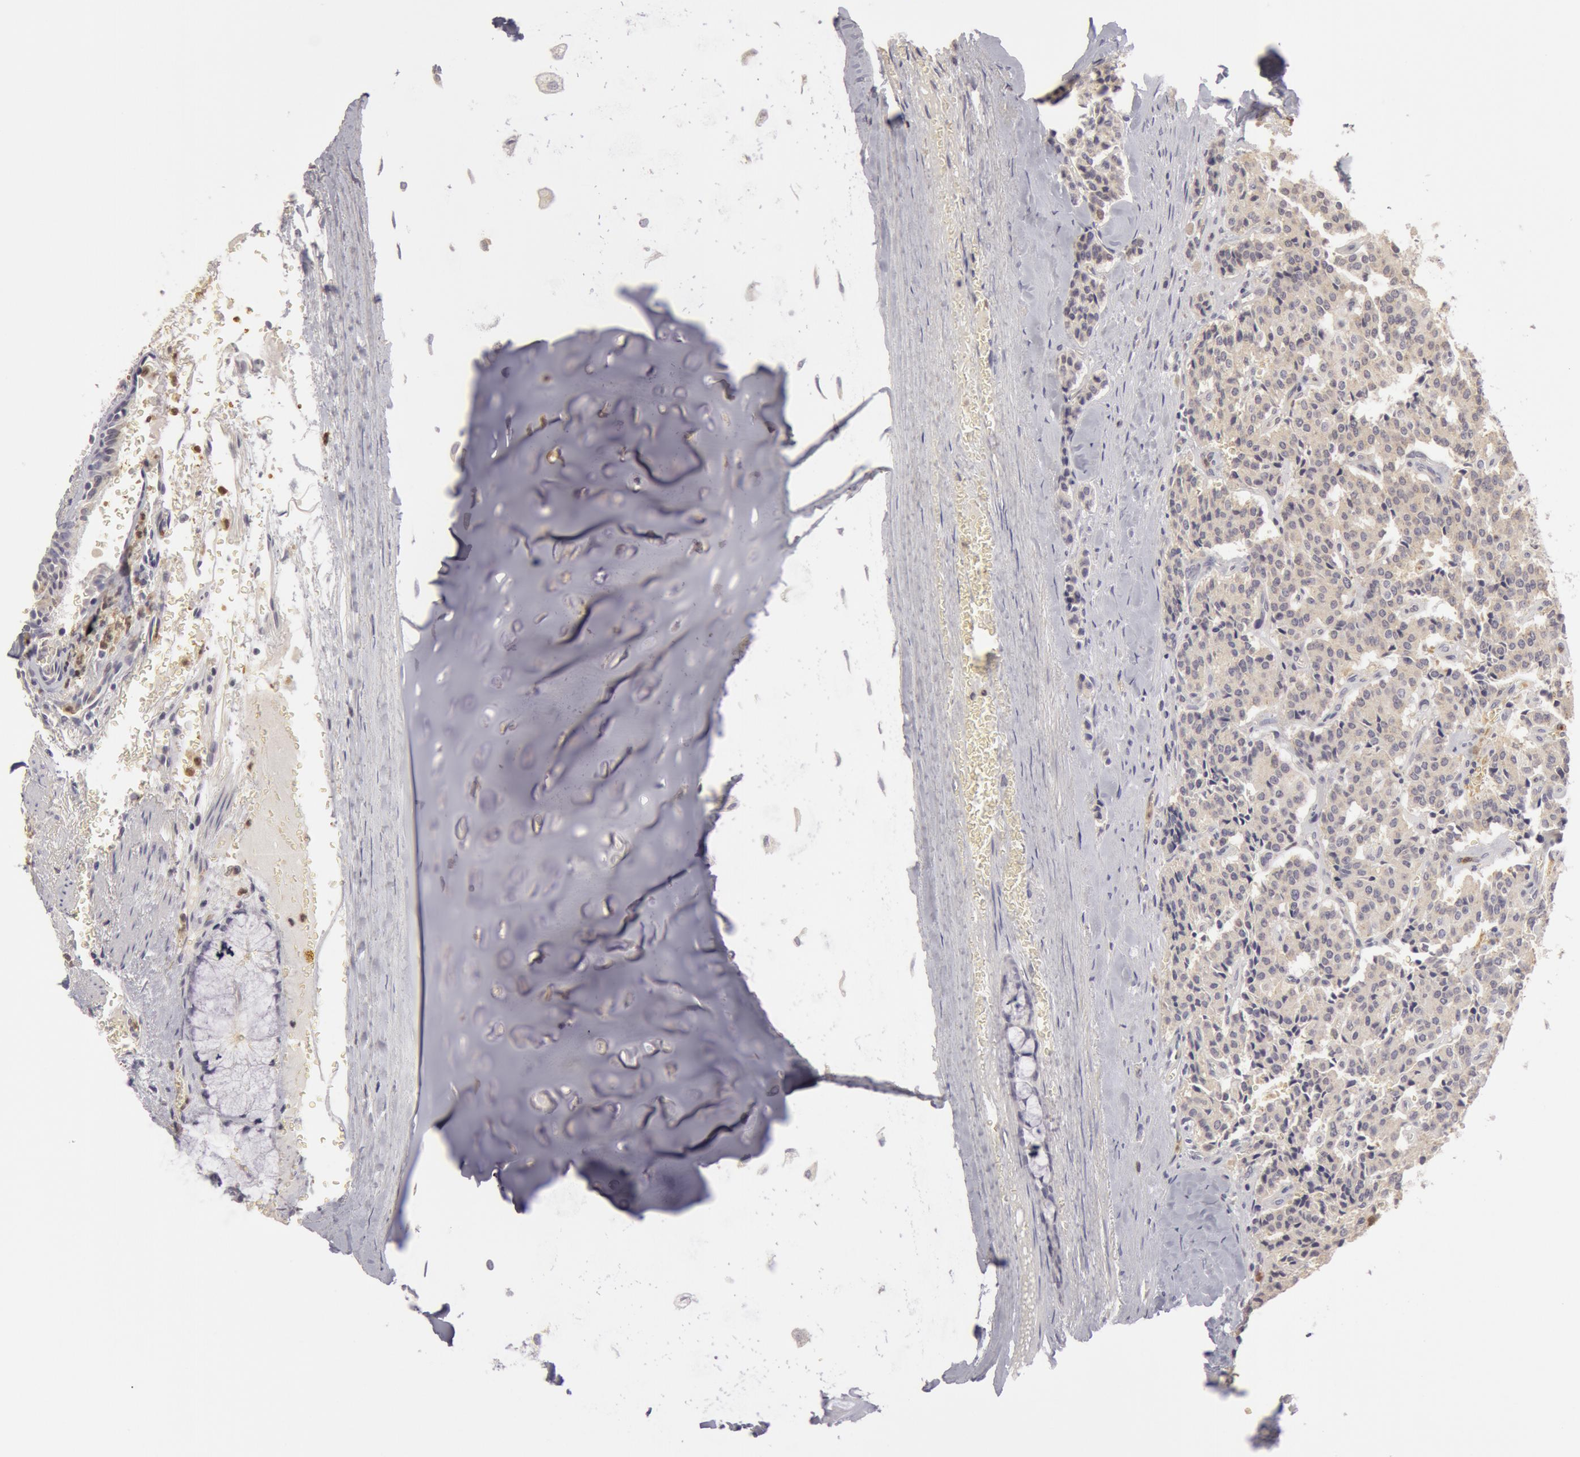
{"staining": {"intensity": "weak", "quantity": ">75%", "location": "cytoplasmic/membranous"}, "tissue": "carcinoid", "cell_type": "Tumor cells", "image_type": "cancer", "snomed": [{"axis": "morphology", "description": "Carcinoid, malignant, NOS"}, {"axis": "topography", "description": "Bronchus"}], "caption": "Carcinoid stained with a brown dye displays weak cytoplasmic/membranous positive positivity in about >75% of tumor cells.", "gene": "CAT", "patient": {"sex": "male", "age": 55}}